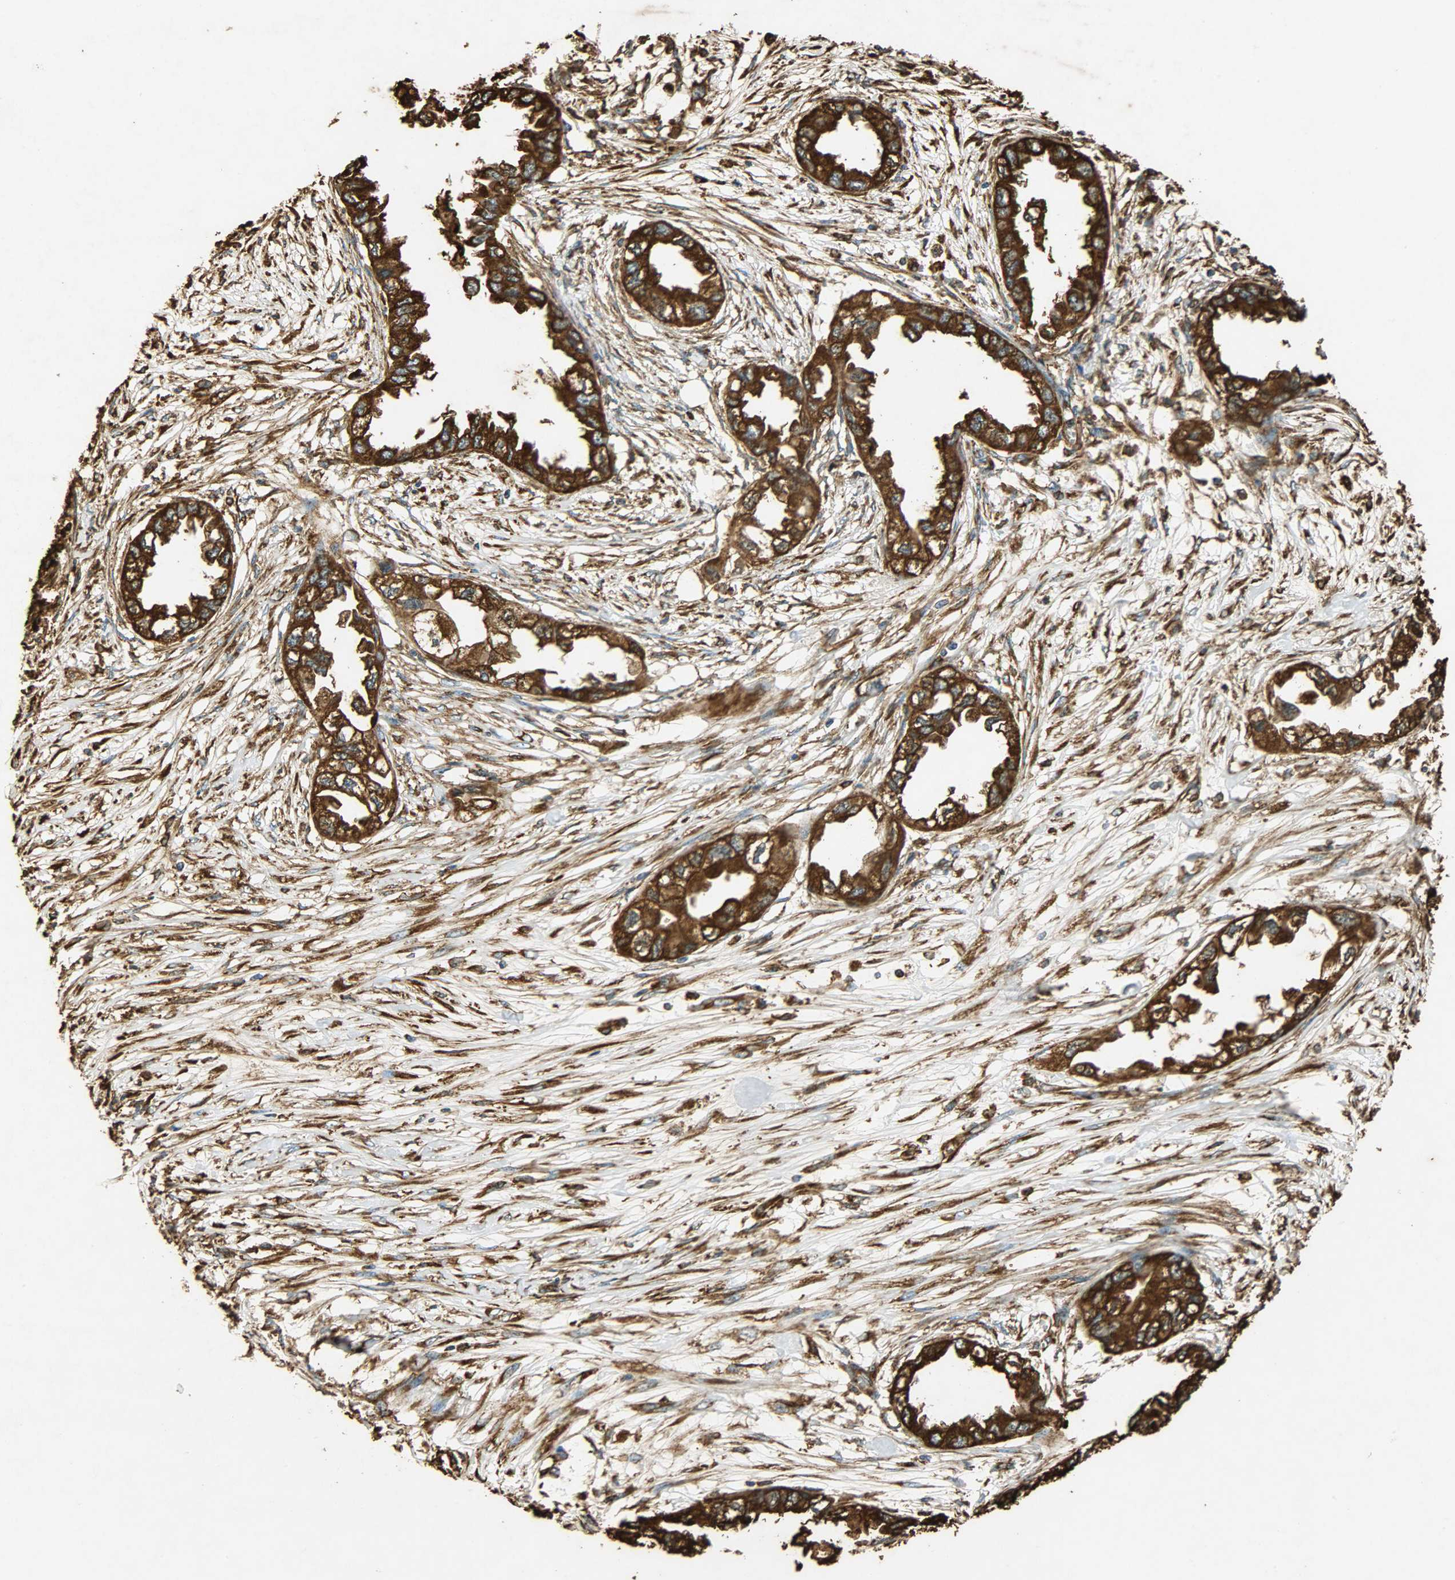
{"staining": {"intensity": "strong", "quantity": ">75%", "location": "cytoplasmic/membranous"}, "tissue": "endometrial cancer", "cell_type": "Tumor cells", "image_type": "cancer", "snomed": [{"axis": "morphology", "description": "Adenocarcinoma, NOS"}, {"axis": "topography", "description": "Endometrium"}], "caption": "The immunohistochemical stain highlights strong cytoplasmic/membranous staining in tumor cells of endometrial cancer tissue.", "gene": "HSP90B1", "patient": {"sex": "female", "age": 67}}